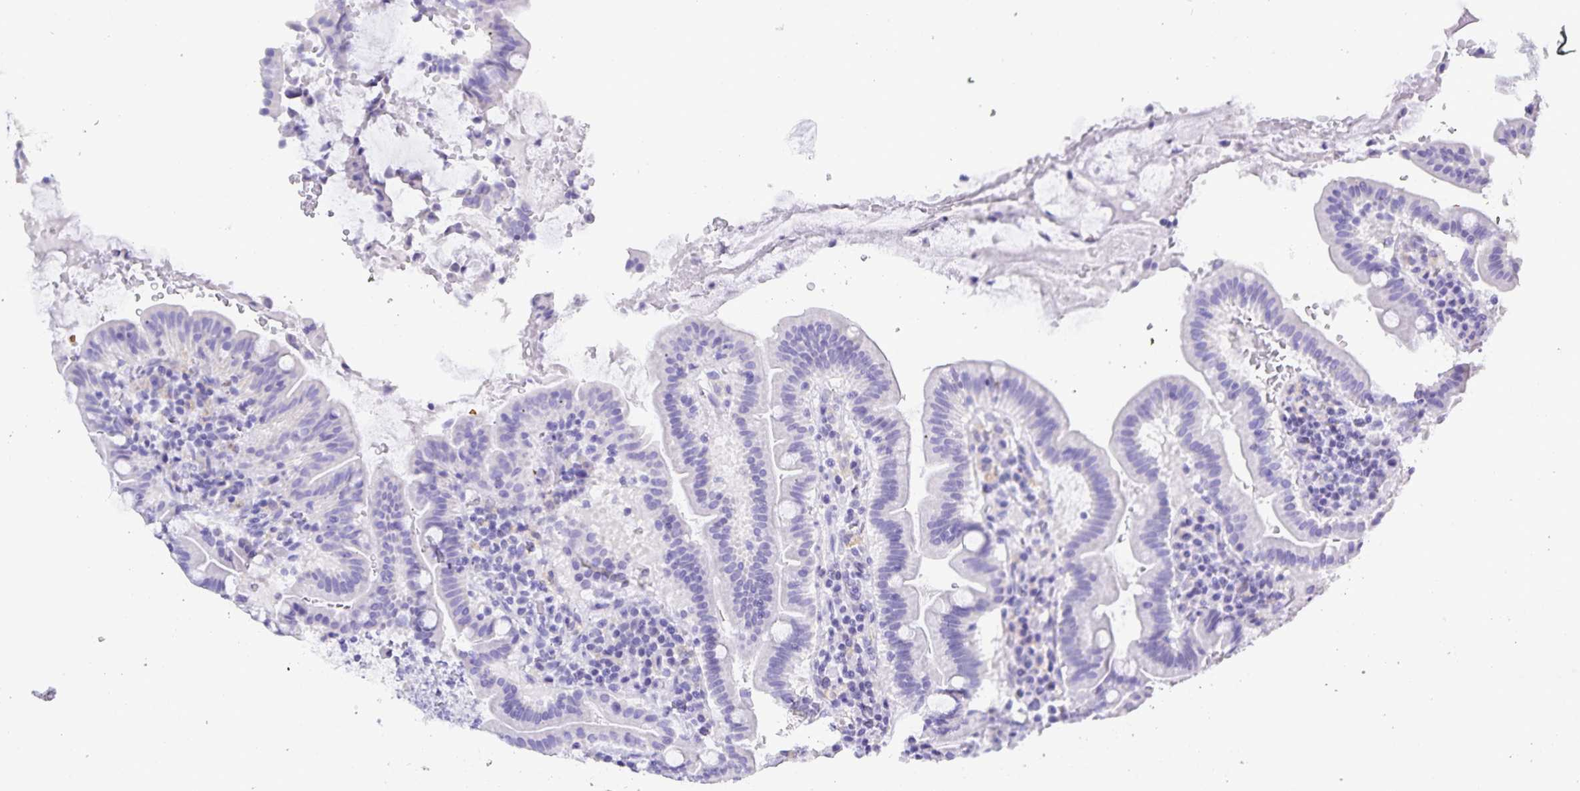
{"staining": {"intensity": "negative", "quantity": "none", "location": "none"}, "tissue": "small intestine", "cell_type": "Glandular cells", "image_type": "normal", "snomed": [{"axis": "morphology", "description": "Normal tissue, NOS"}, {"axis": "topography", "description": "Small intestine"}], "caption": "This is a histopathology image of immunohistochemistry staining of benign small intestine, which shows no positivity in glandular cells.", "gene": "PLAC1", "patient": {"sex": "male", "age": 26}}